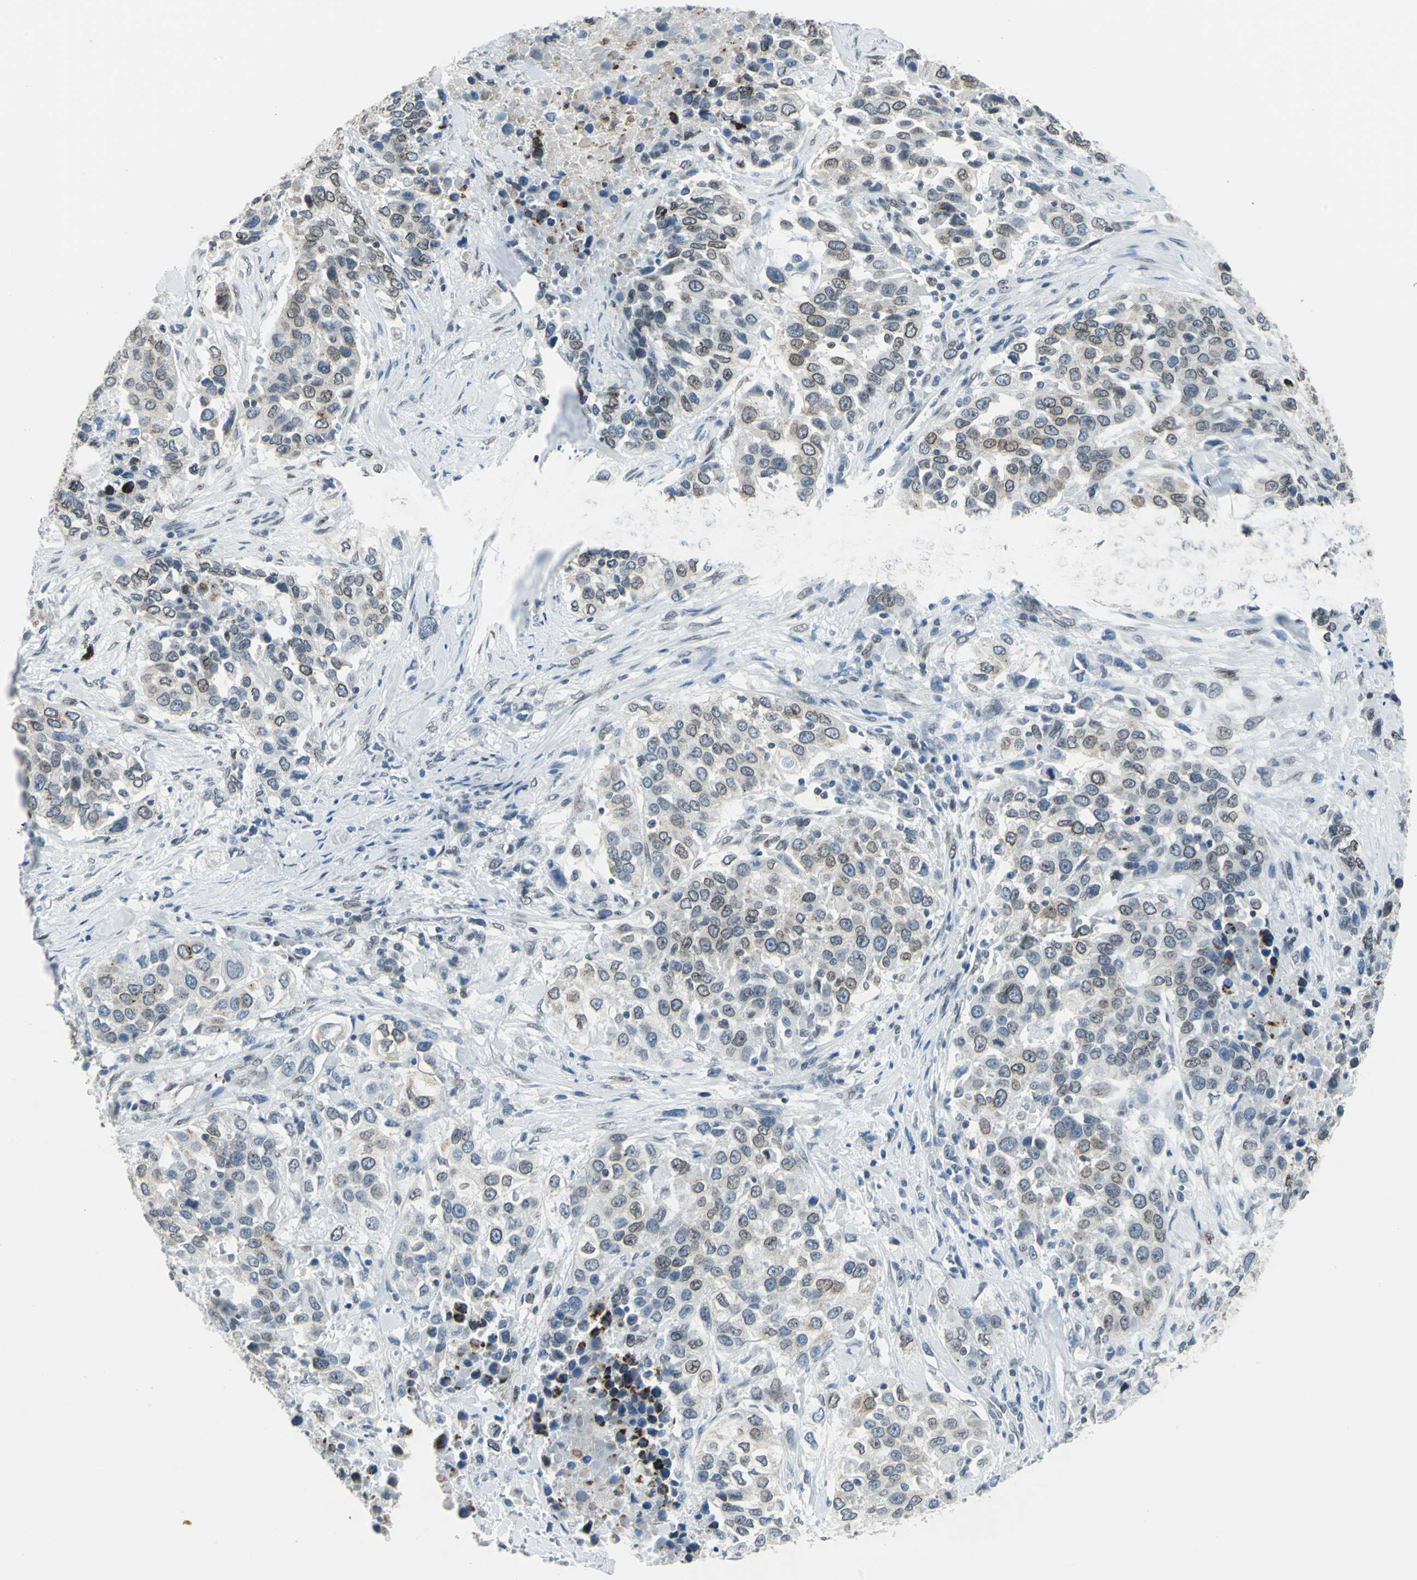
{"staining": {"intensity": "moderate", "quantity": "25%-75%", "location": "cytoplasmic/membranous,nuclear"}, "tissue": "urothelial cancer", "cell_type": "Tumor cells", "image_type": "cancer", "snomed": [{"axis": "morphology", "description": "Urothelial carcinoma, High grade"}, {"axis": "topography", "description": "Urinary bladder"}], "caption": "The histopathology image displays immunohistochemical staining of urothelial cancer. There is moderate cytoplasmic/membranous and nuclear expression is appreciated in about 25%-75% of tumor cells.", "gene": "SNUPN", "patient": {"sex": "female", "age": 80}}